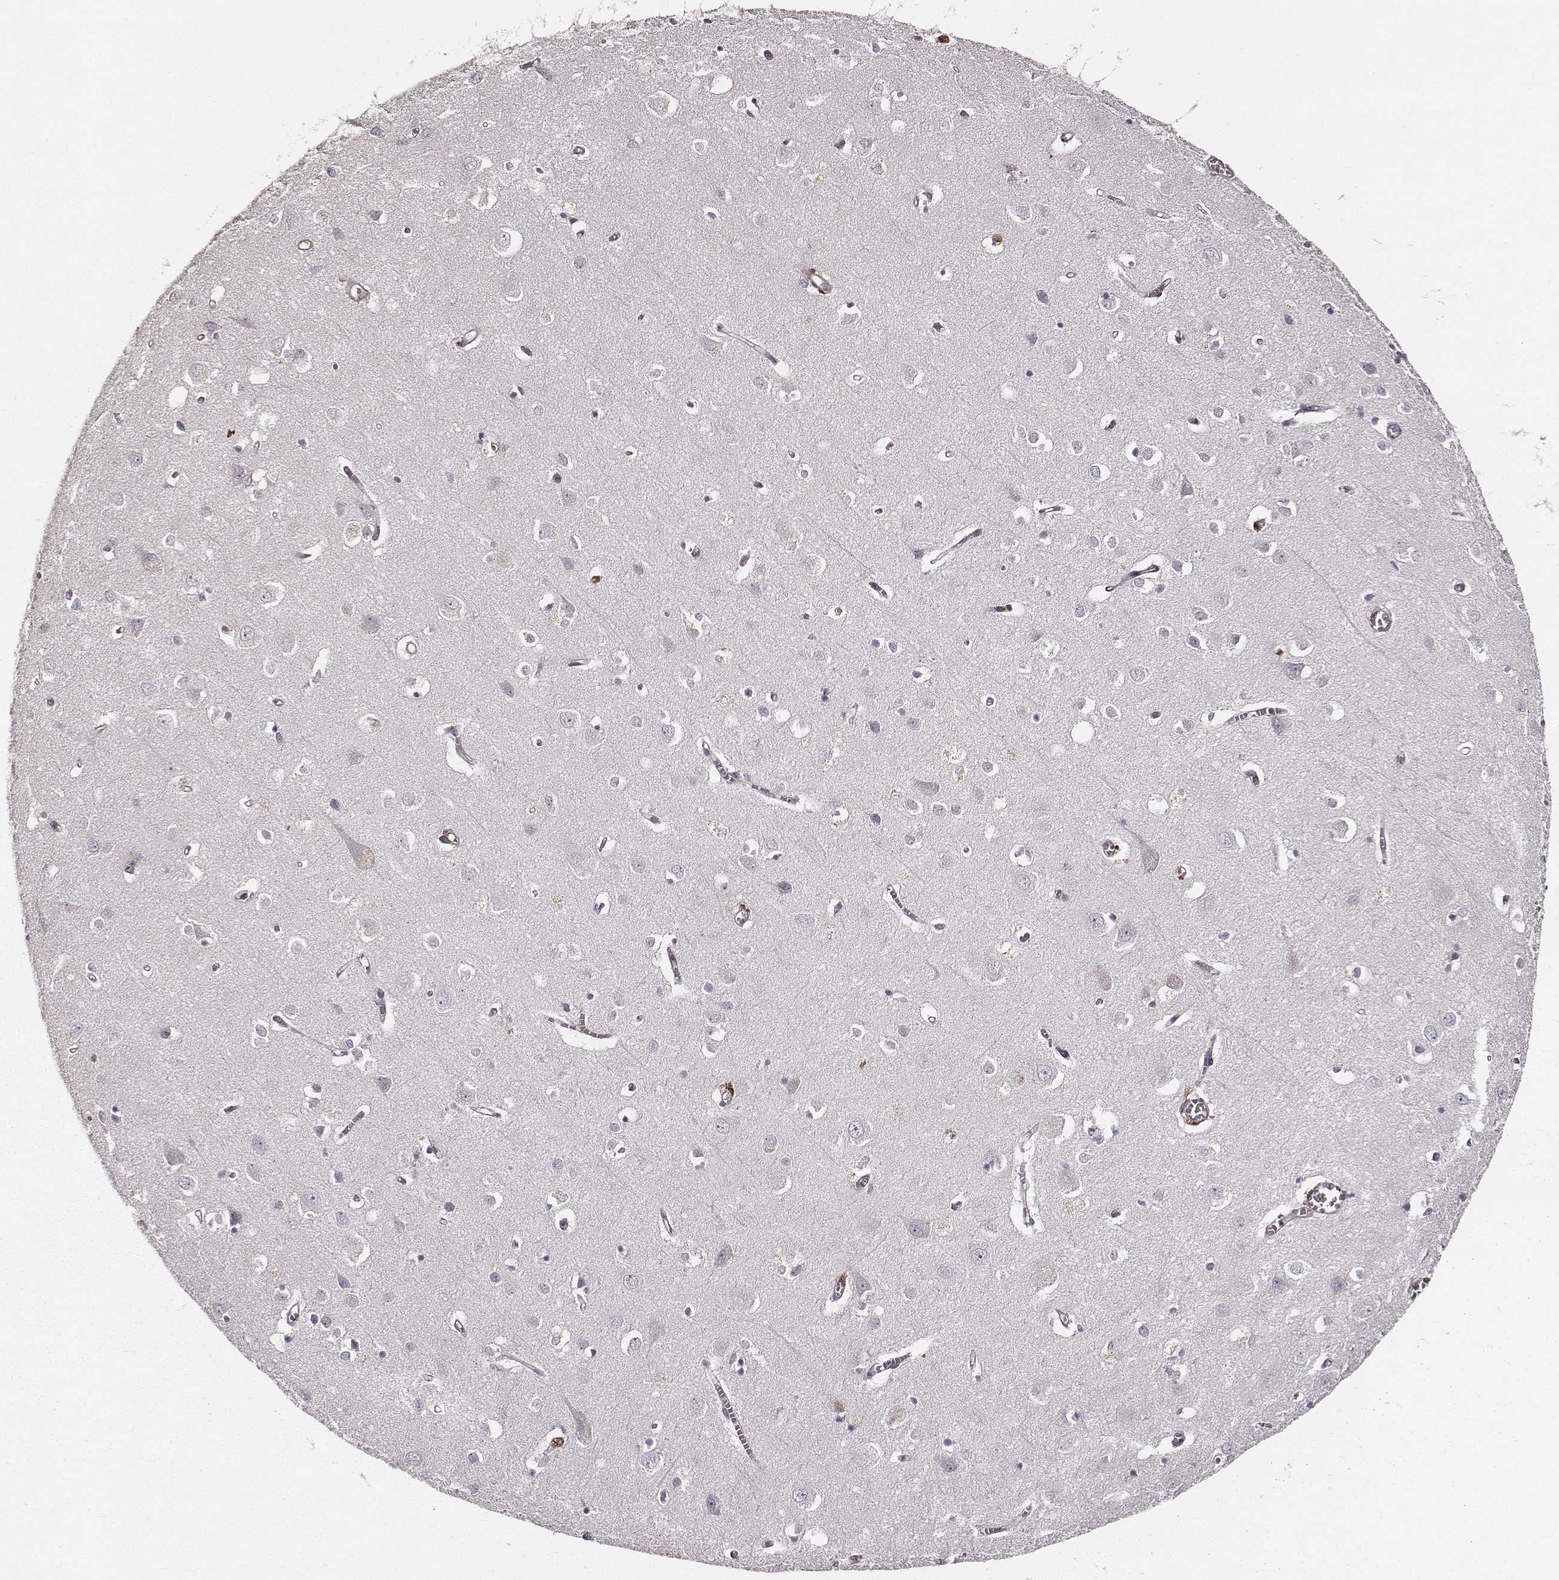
{"staining": {"intensity": "negative", "quantity": "none", "location": "none"}, "tissue": "cerebral cortex", "cell_type": "Endothelial cells", "image_type": "normal", "snomed": [{"axis": "morphology", "description": "Normal tissue, NOS"}, {"axis": "topography", "description": "Cerebral cortex"}], "caption": "DAB (3,3'-diaminobenzidine) immunohistochemical staining of normal human cerebral cortex exhibits no significant staining in endothelial cells.", "gene": "ZYX", "patient": {"sex": "male", "age": 70}}